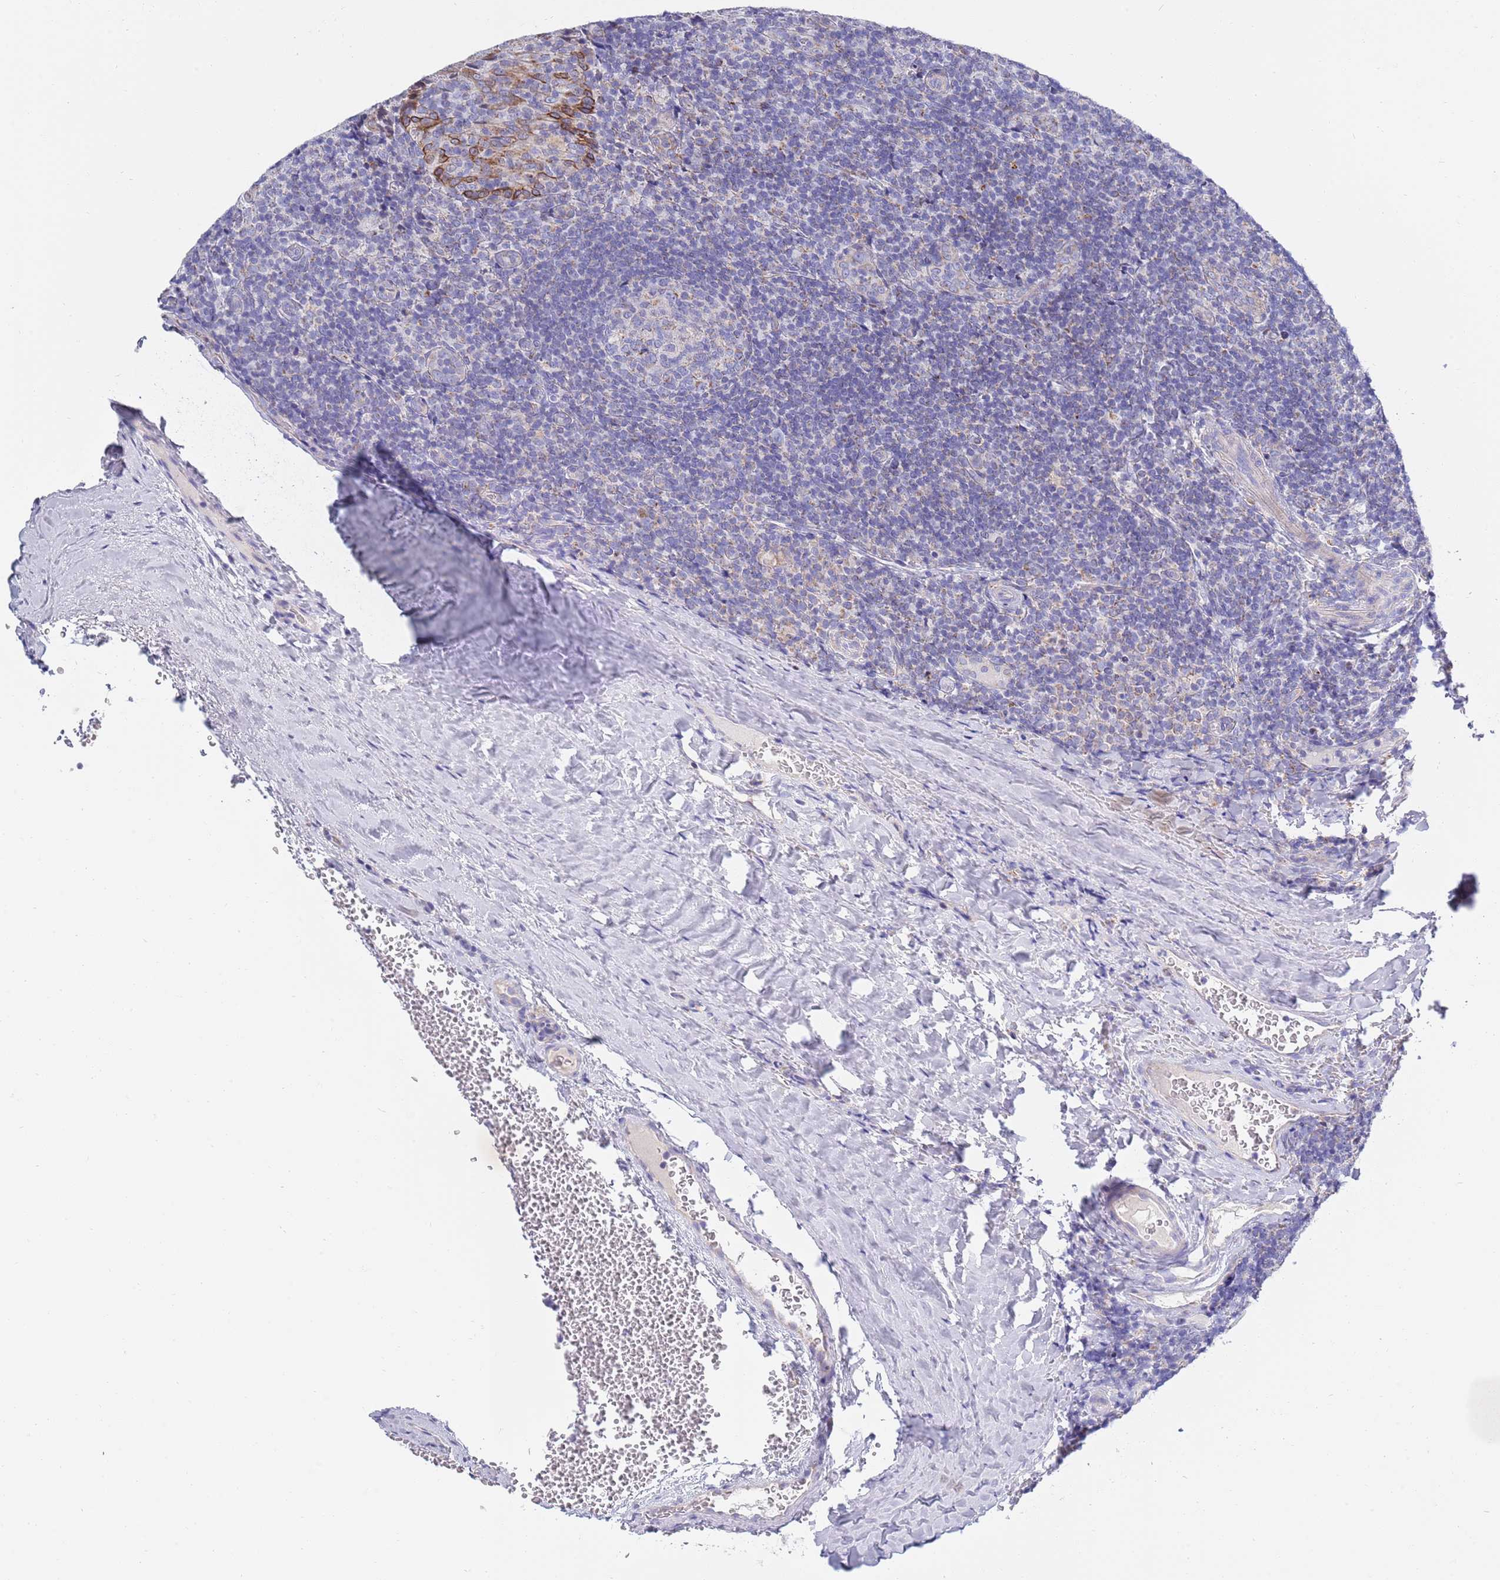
{"staining": {"intensity": "moderate", "quantity": "25%-75%", "location": "cytoplasmic/membranous"}, "tissue": "tonsil", "cell_type": "Germinal center cells", "image_type": "normal", "snomed": [{"axis": "morphology", "description": "Normal tissue, NOS"}, {"axis": "topography", "description": "Tonsil"}], "caption": "Immunohistochemistry (IHC) histopathology image of unremarkable tonsil: tonsil stained using IHC demonstrates medium levels of moderate protein expression localized specifically in the cytoplasmic/membranous of germinal center cells, appearing as a cytoplasmic/membranous brown color.", "gene": "EMC8", "patient": {"sex": "male", "age": 17}}